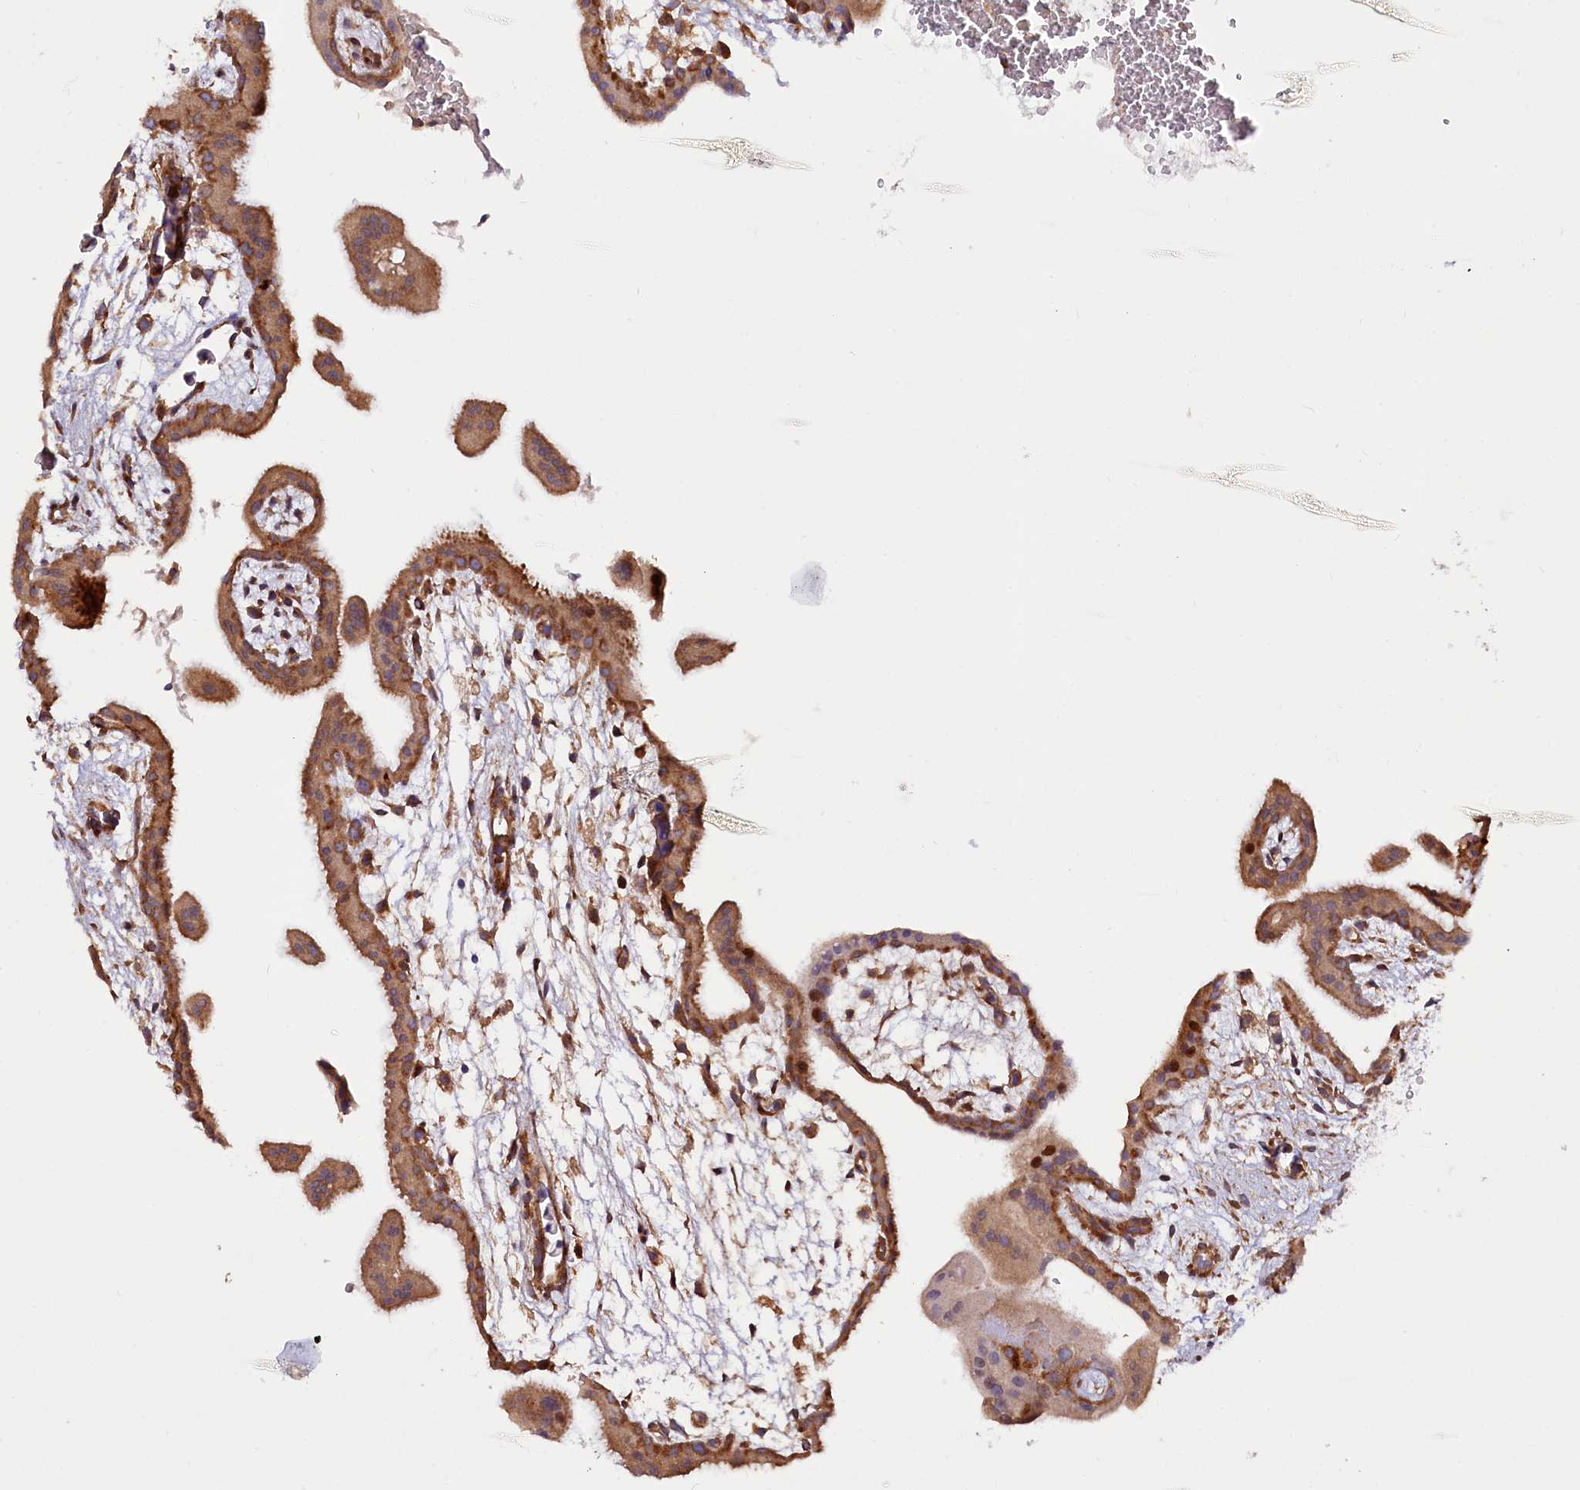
{"staining": {"intensity": "moderate", "quantity": ">75%", "location": "cytoplasmic/membranous"}, "tissue": "placenta", "cell_type": "Trophoblastic cells", "image_type": "normal", "snomed": [{"axis": "morphology", "description": "Normal tissue, NOS"}, {"axis": "topography", "description": "Placenta"}], "caption": "Approximately >75% of trophoblastic cells in benign human placenta reveal moderate cytoplasmic/membranous protein positivity as visualized by brown immunohistochemical staining.", "gene": "PDZRN3", "patient": {"sex": "female", "age": 35}}